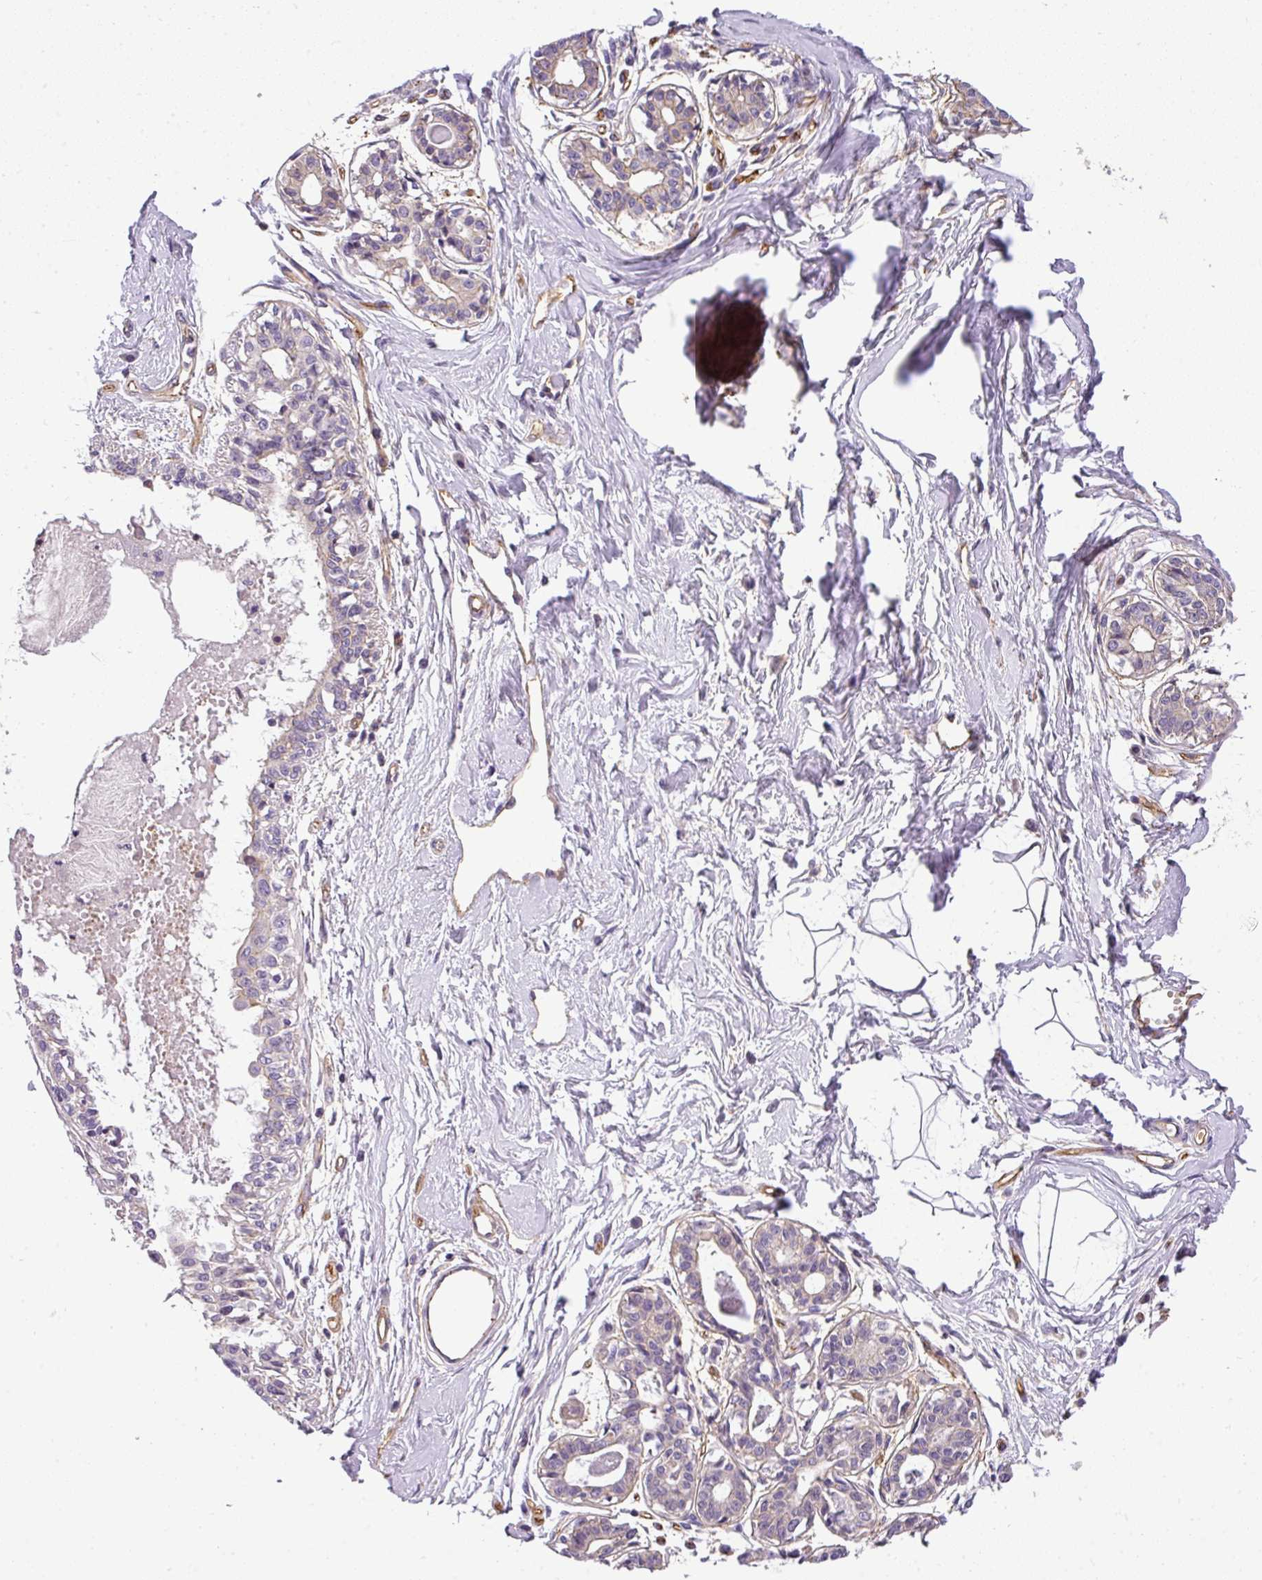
{"staining": {"intensity": "negative", "quantity": "none", "location": "none"}, "tissue": "breast", "cell_type": "Adipocytes", "image_type": "normal", "snomed": [{"axis": "morphology", "description": "Normal tissue, NOS"}, {"axis": "topography", "description": "Breast"}], "caption": "High power microscopy photomicrograph of an immunohistochemistry (IHC) histopathology image of normal breast, revealing no significant expression in adipocytes. (Brightfield microscopy of DAB immunohistochemistry at high magnification).", "gene": "OR11H4", "patient": {"sex": "female", "age": 45}}